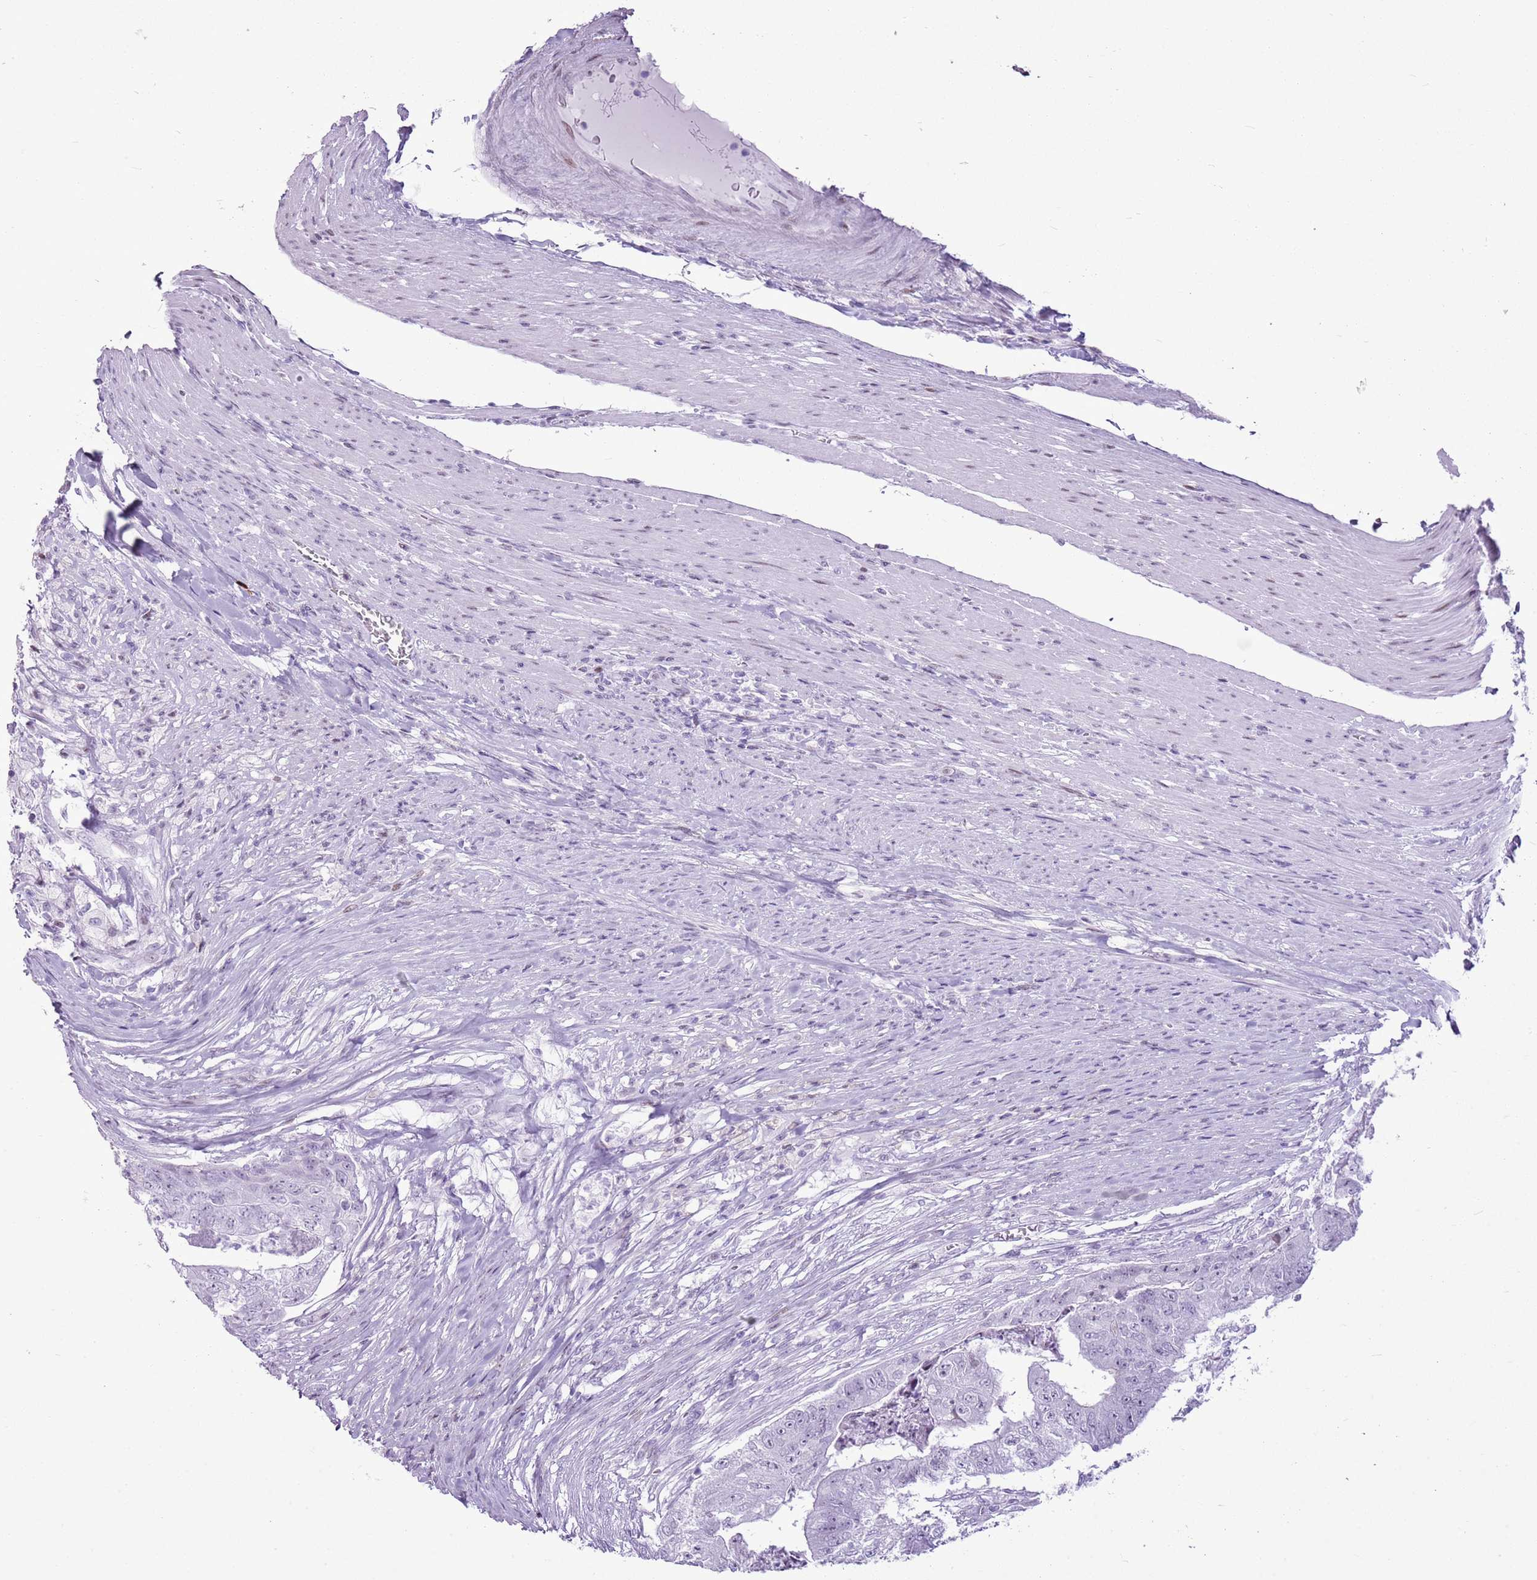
{"staining": {"intensity": "negative", "quantity": "none", "location": "none"}, "tissue": "colorectal cancer", "cell_type": "Tumor cells", "image_type": "cancer", "snomed": [{"axis": "morphology", "description": "Adenocarcinoma, NOS"}, {"axis": "topography", "description": "Colon"}], "caption": "This is an immunohistochemistry (IHC) histopathology image of colorectal adenocarcinoma. There is no staining in tumor cells.", "gene": "ASIP", "patient": {"sex": "female", "age": 67}}